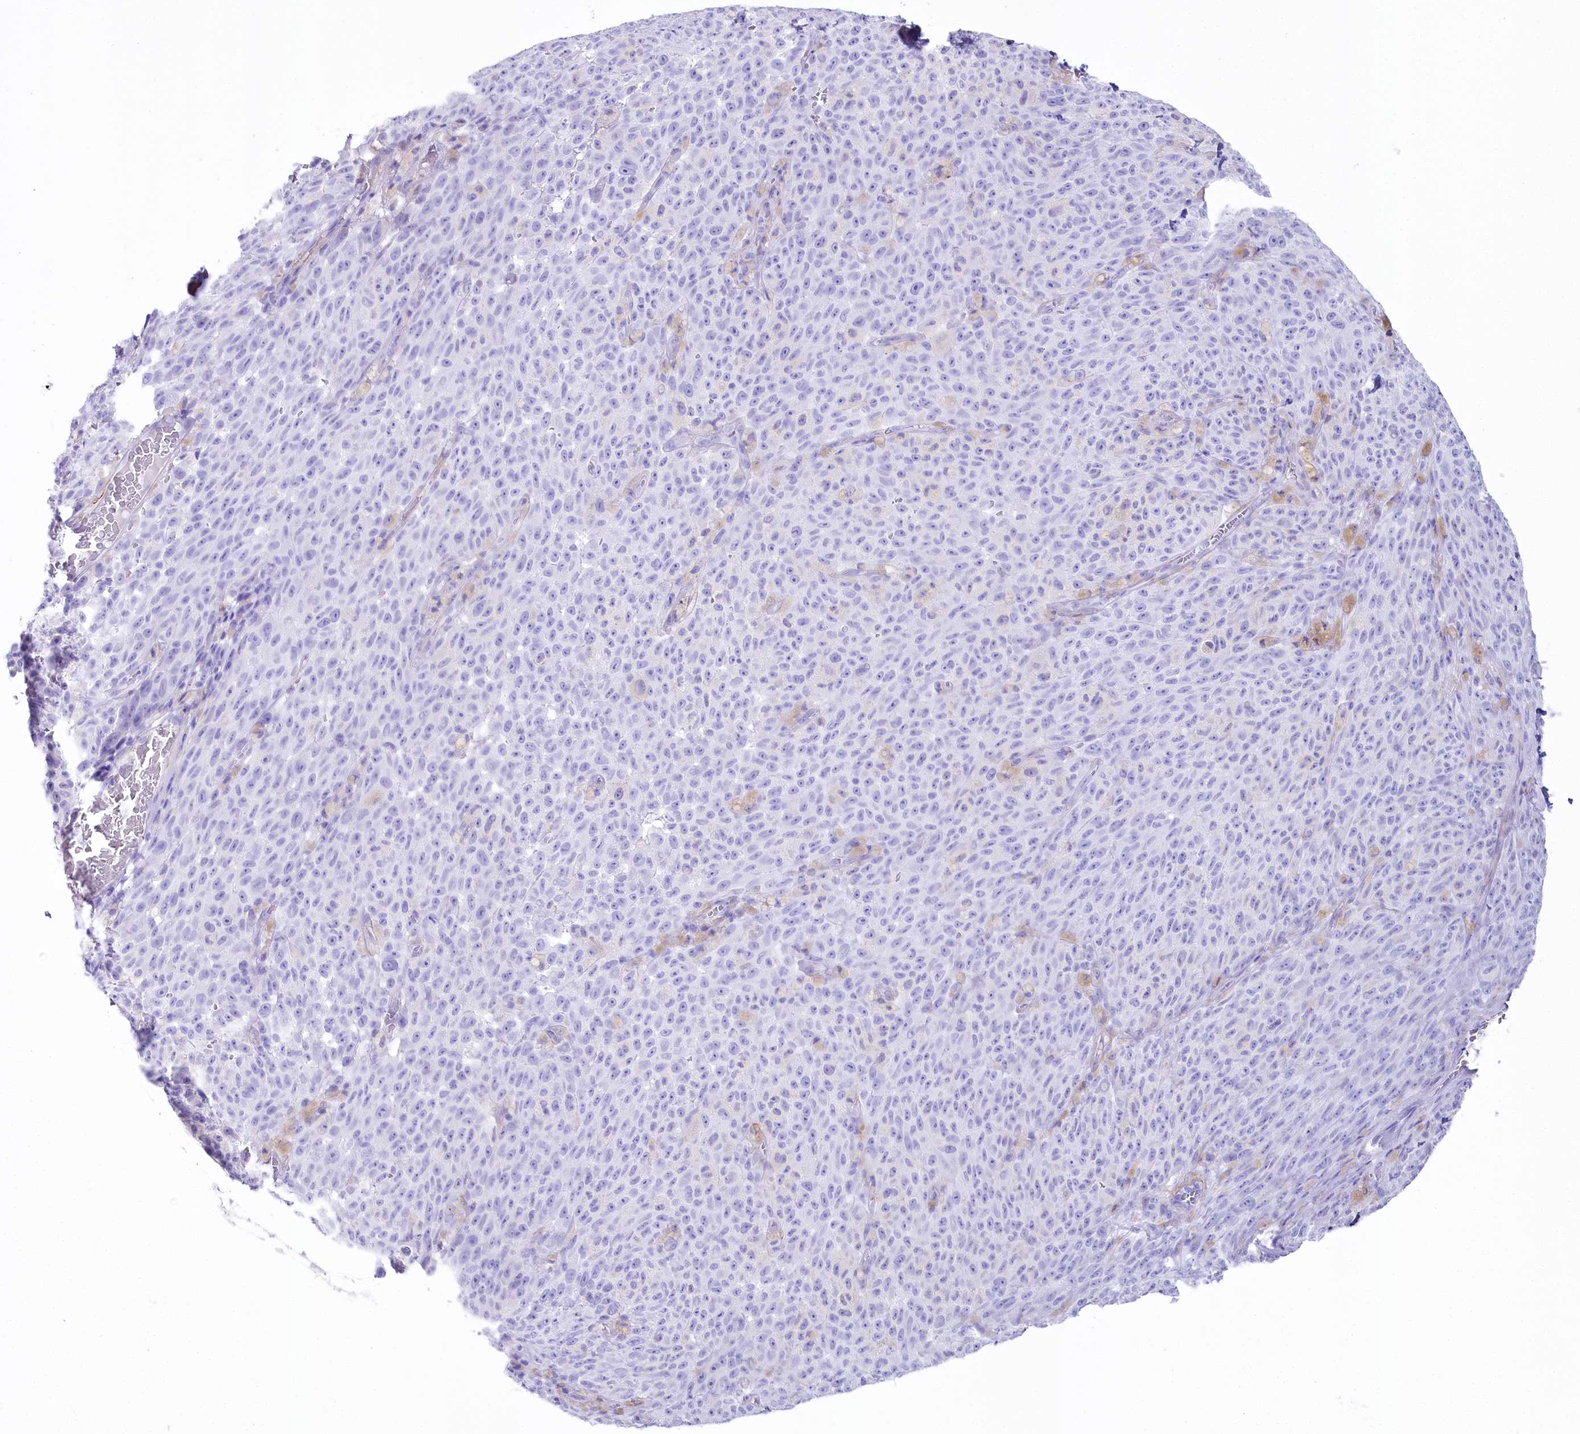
{"staining": {"intensity": "negative", "quantity": "none", "location": "none"}, "tissue": "melanoma", "cell_type": "Tumor cells", "image_type": "cancer", "snomed": [{"axis": "morphology", "description": "Malignant melanoma, NOS"}, {"axis": "topography", "description": "Skin"}], "caption": "Immunohistochemistry of melanoma reveals no staining in tumor cells.", "gene": "CSN3", "patient": {"sex": "female", "age": 82}}